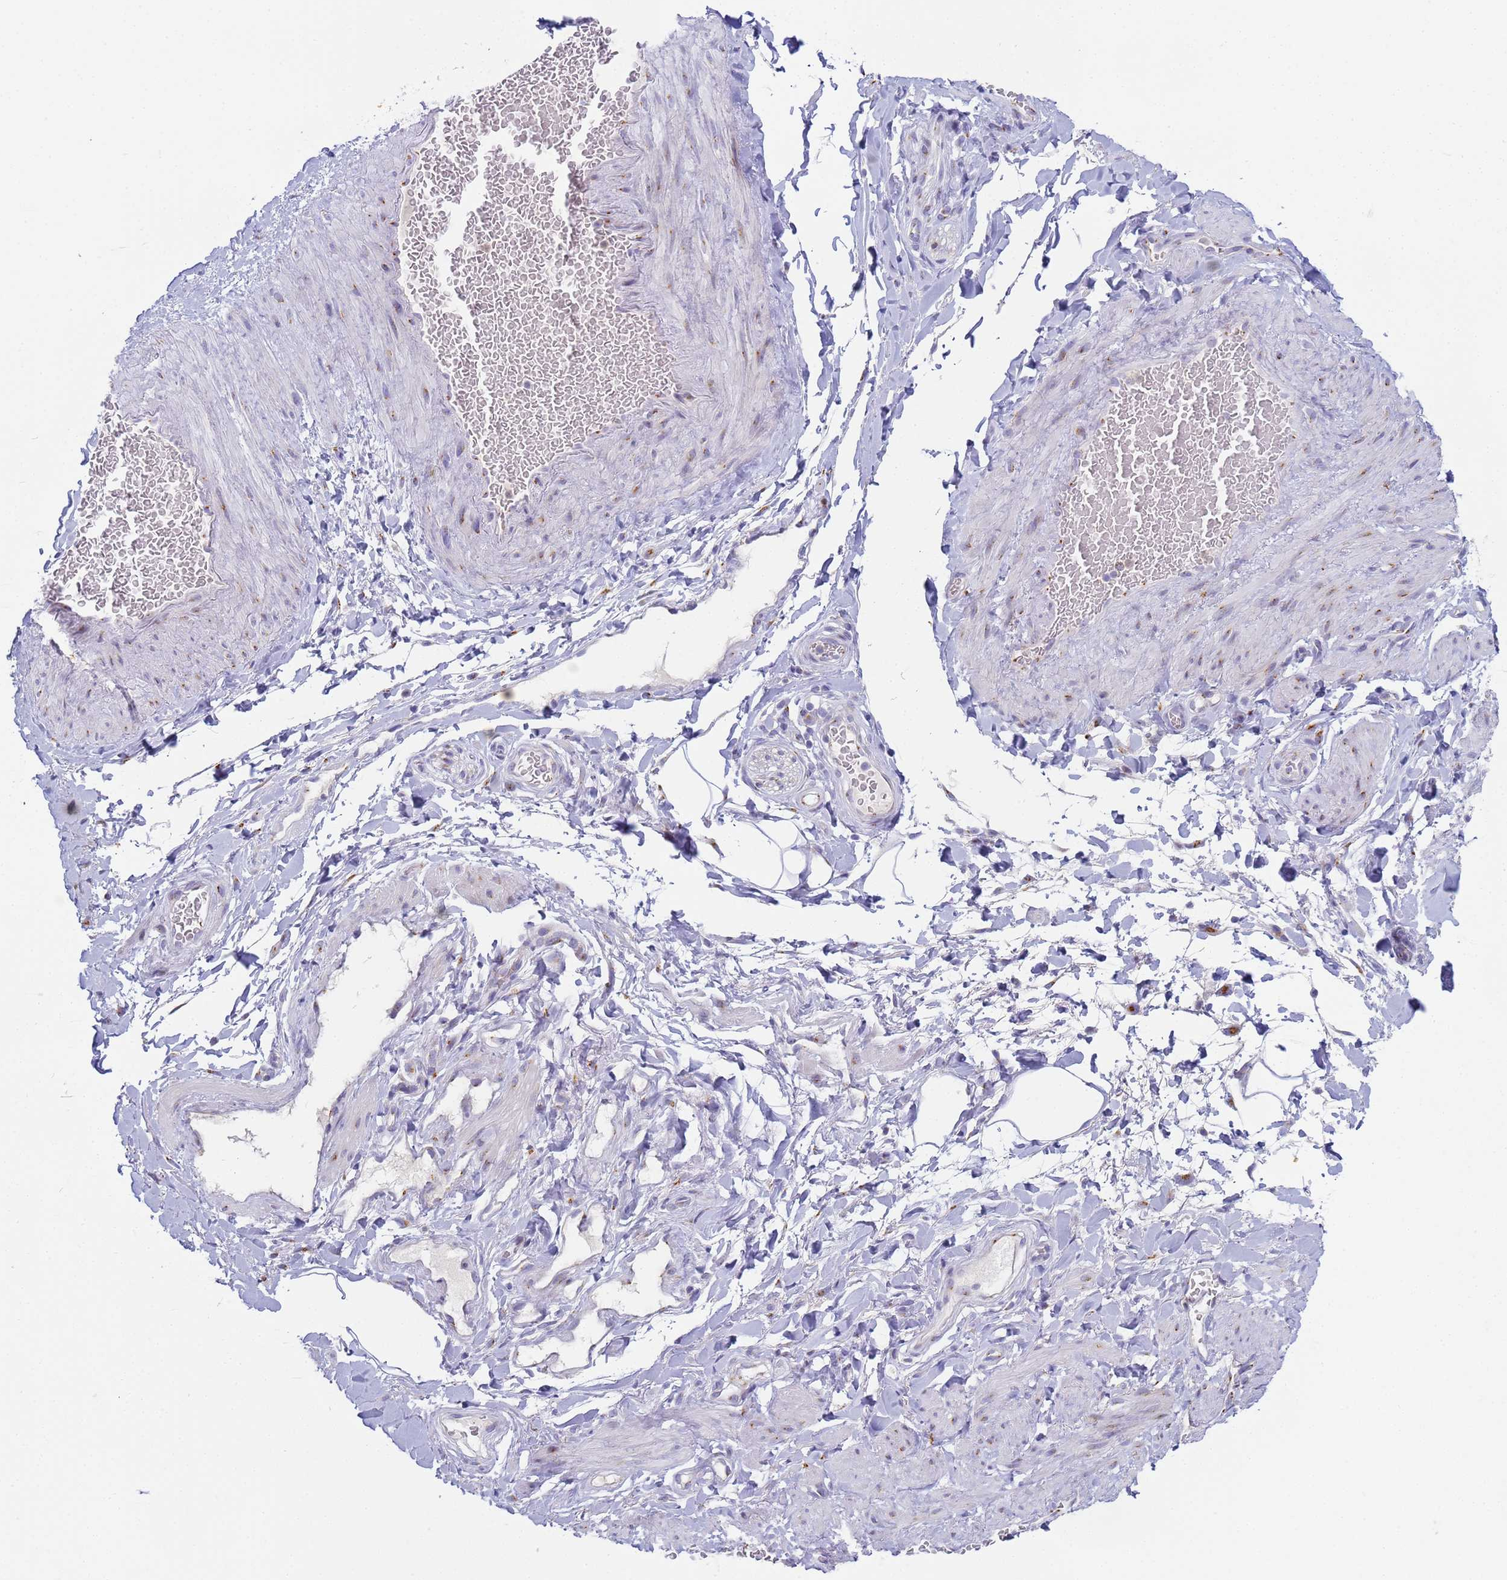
{"staining": {"intensity": "negative", "quantity": "none", "location": "none"}, "tissue": "adipose tissue", "cell_type": "Adipocytes", "image_type": "normal", "snomed": [{"axis": "morphology", "description": "Normal tissue, NOS"}, {"axis": "topography", "description": "Soft tissue"}, {"axis": "topography", "description": "Vascular tissue"}], "caption": "Immunohistochemistry micrograph of normal adipose tissue: human adipose tissue stained with DAB (3,3'-diaminobenzidine) shows no significant protein positivity in adipocytes. (IHC, brightfield microscopy, high magnification).", "gene": "CR1", "patient": {"sex": "male", "age": 54}}